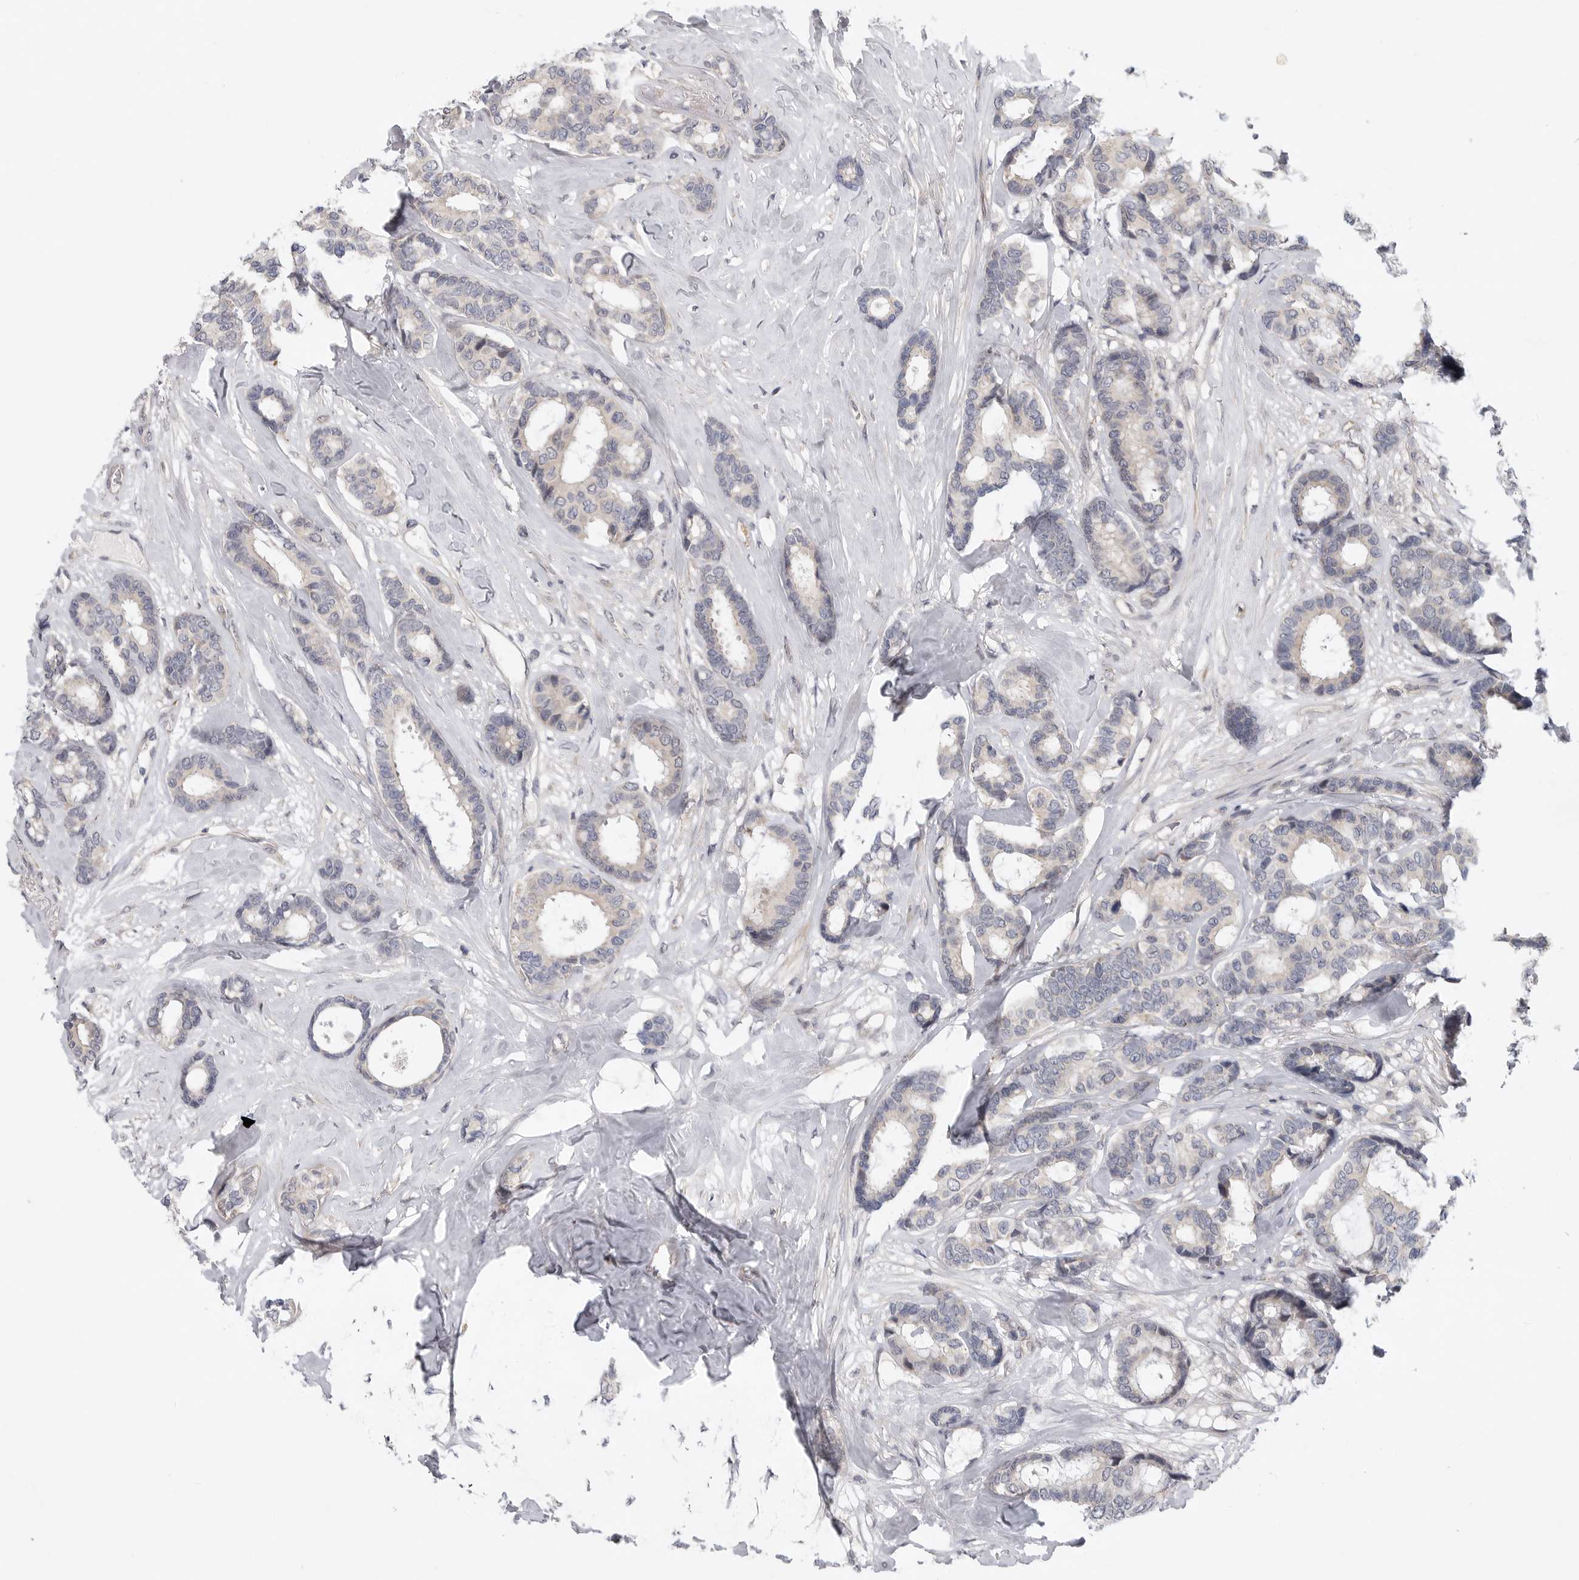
{"staining": {"intensity": "negative", "quantity": "none", "location": "none"}, "tissue": "breast cancer", "cell_type": "Tumor cells", "image_type": "cancer", "snomed": [{"axis": "morphology", "description": "Duct carcinoma"}, {"axis": "topography", "description": "Breast"}], "caption": "Tumor cells are negative for brown protein staining in breast cancer.", "gene": "FBXO43", "patient": {"sex": "female", "age": 87}}